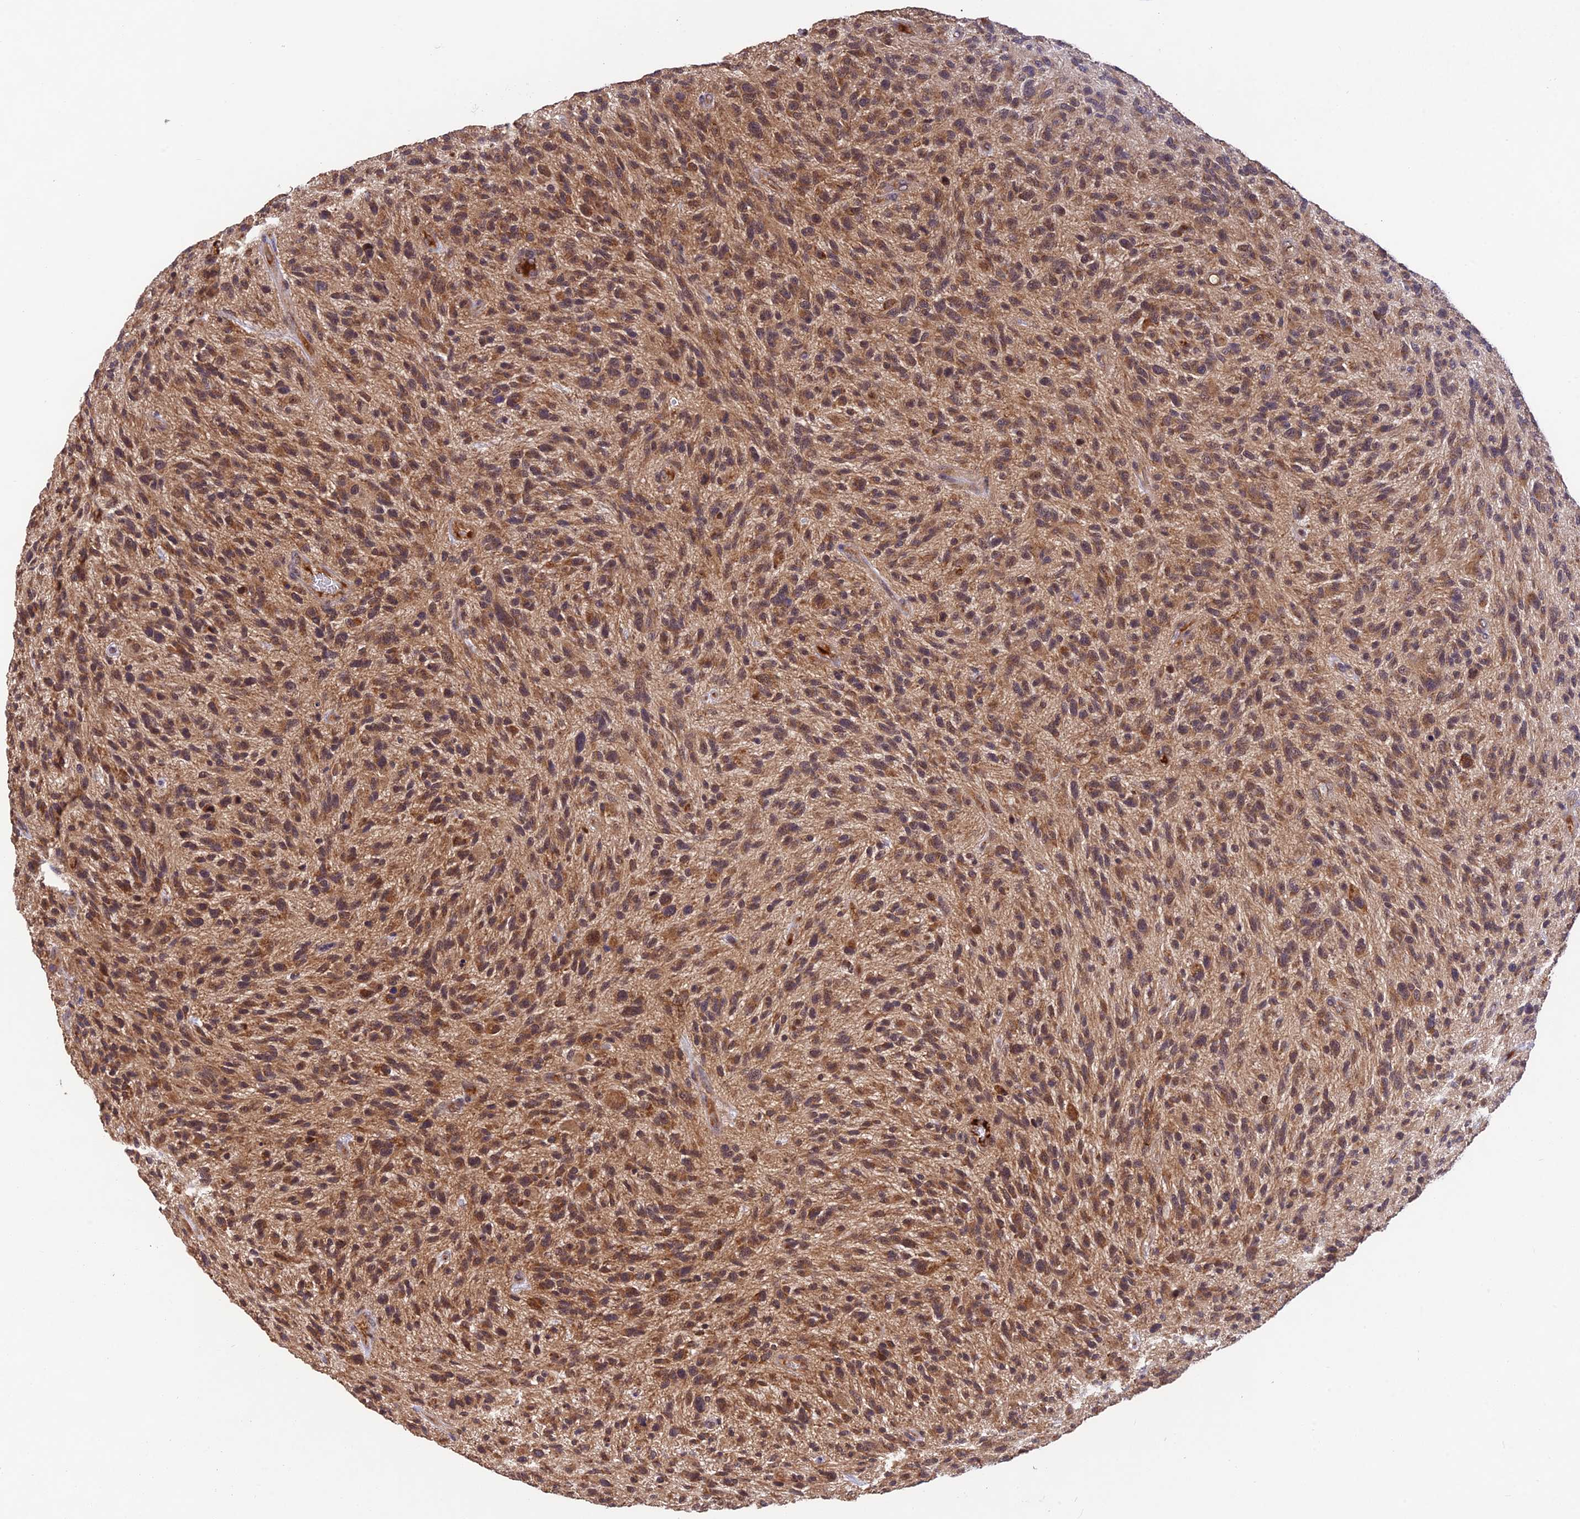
{"staining": {"intensity": "moderate", "quantity": "25%-75%", "location": "cytoplasmic/membranous"}, "tissue": "glioma", "cell_type": "Tumor cells", "image_type": "cancer", "snomed": [{"axis": "morphology", "description": "Glioma, malignant, High grade"}, {"axis": "topography", "description": "Brain"}], "caption": "Immunohistochemical staining of glioma exhibits medium levels of moderate cytoplasmic/membranous protein staining in approximately 25%-75% of tumor cells.", "gene": "MNS1", "patient": {"sex": "male", "age": 47}}